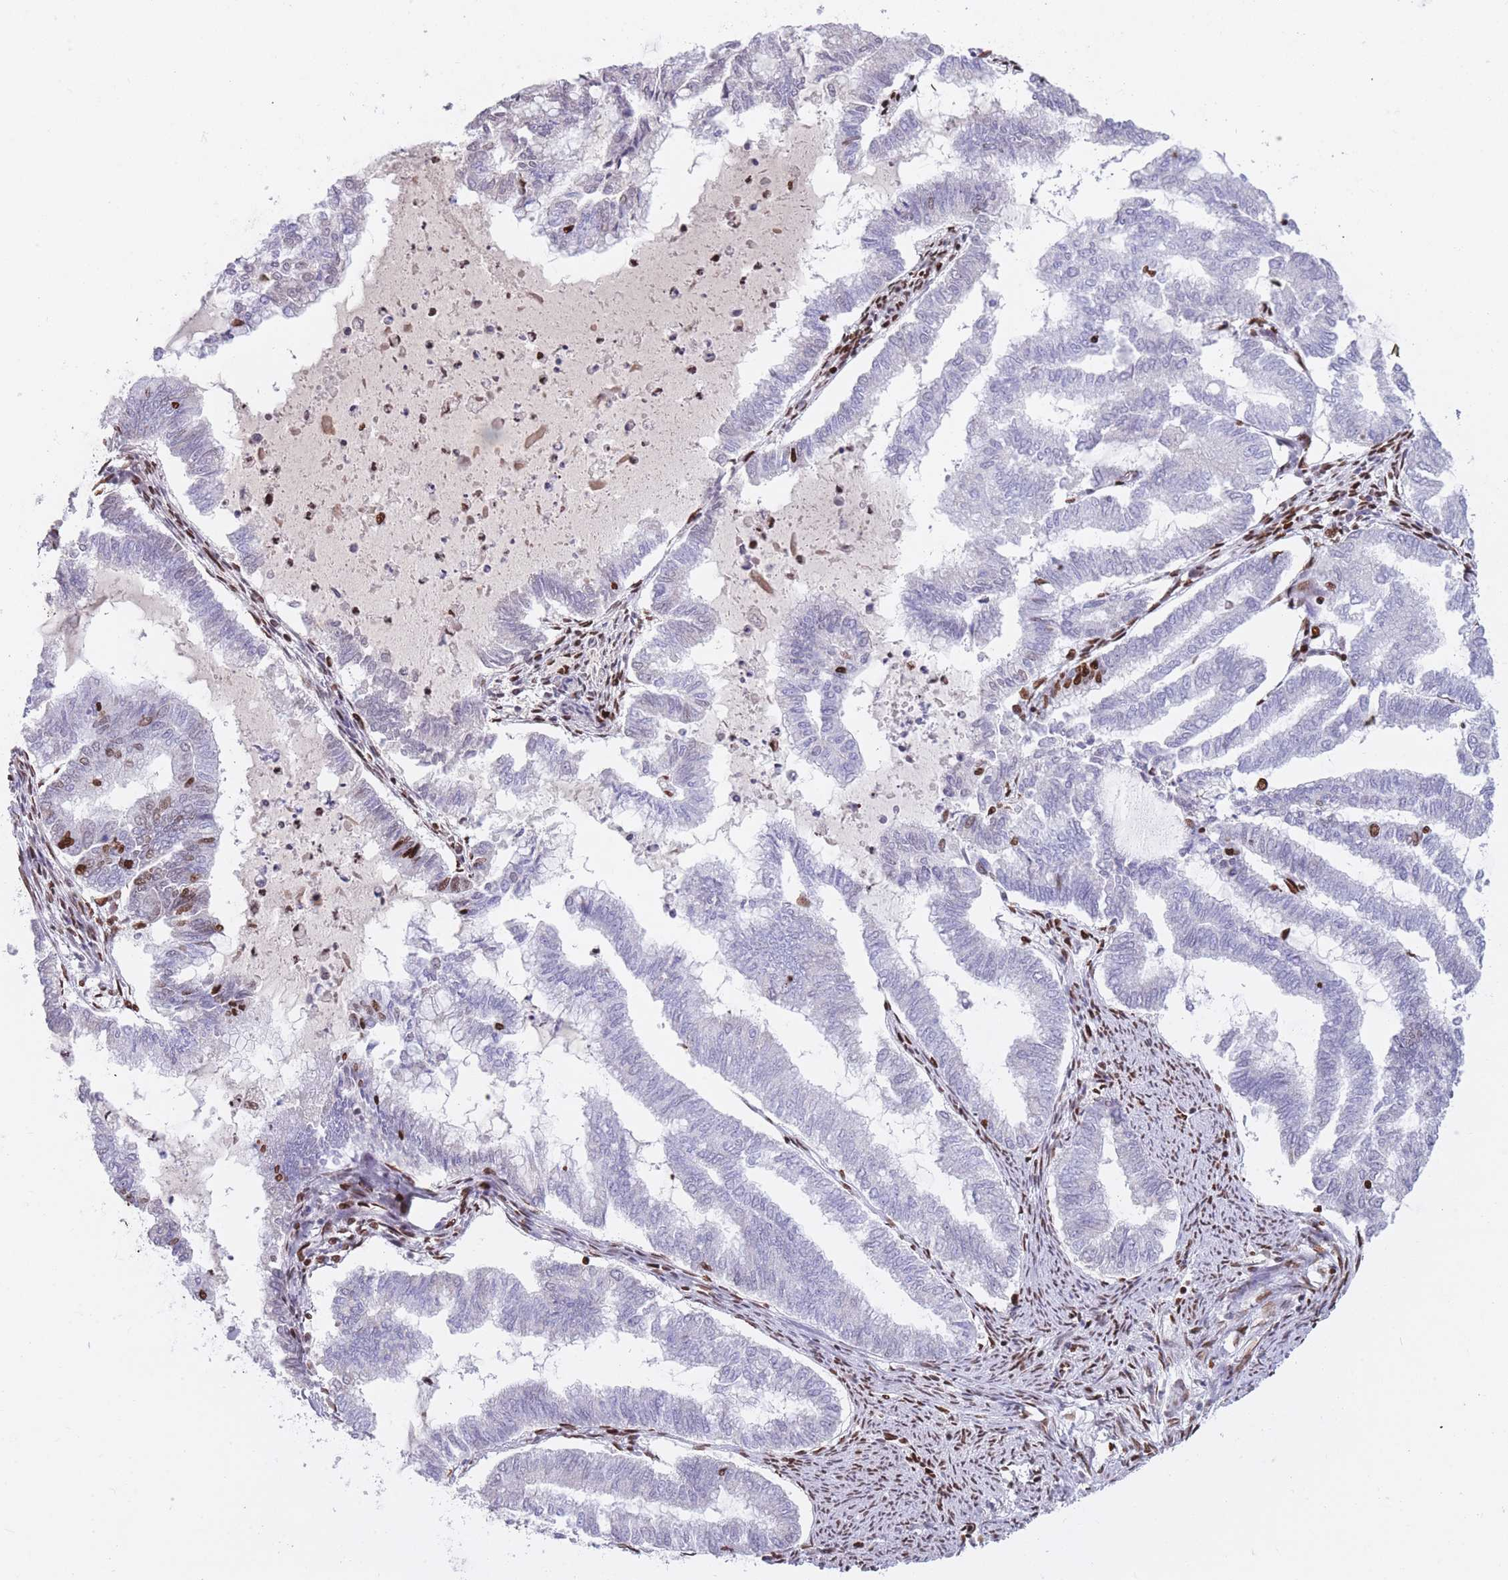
{"staining": {"intensity": "strong", "quantity": "<25%", "location": "nuclear"}, "tissue": "endometrial cancer", "cell_type": "Tumor cells", "image_type": "cancer", "snomed": [{"axis": "morphology", "description": "Adenocarcinoma, NOS"}, {"axis": "topography", "description": "Endometrium"}], "caption": "Protein expression analysis of human adenocarcinoma (endometrial) reveals strong nuclear expression in approximately <25% of tumor cells.", "gene": "HNRNPUL1", "patient": {"sex": "female", "age": 79}}